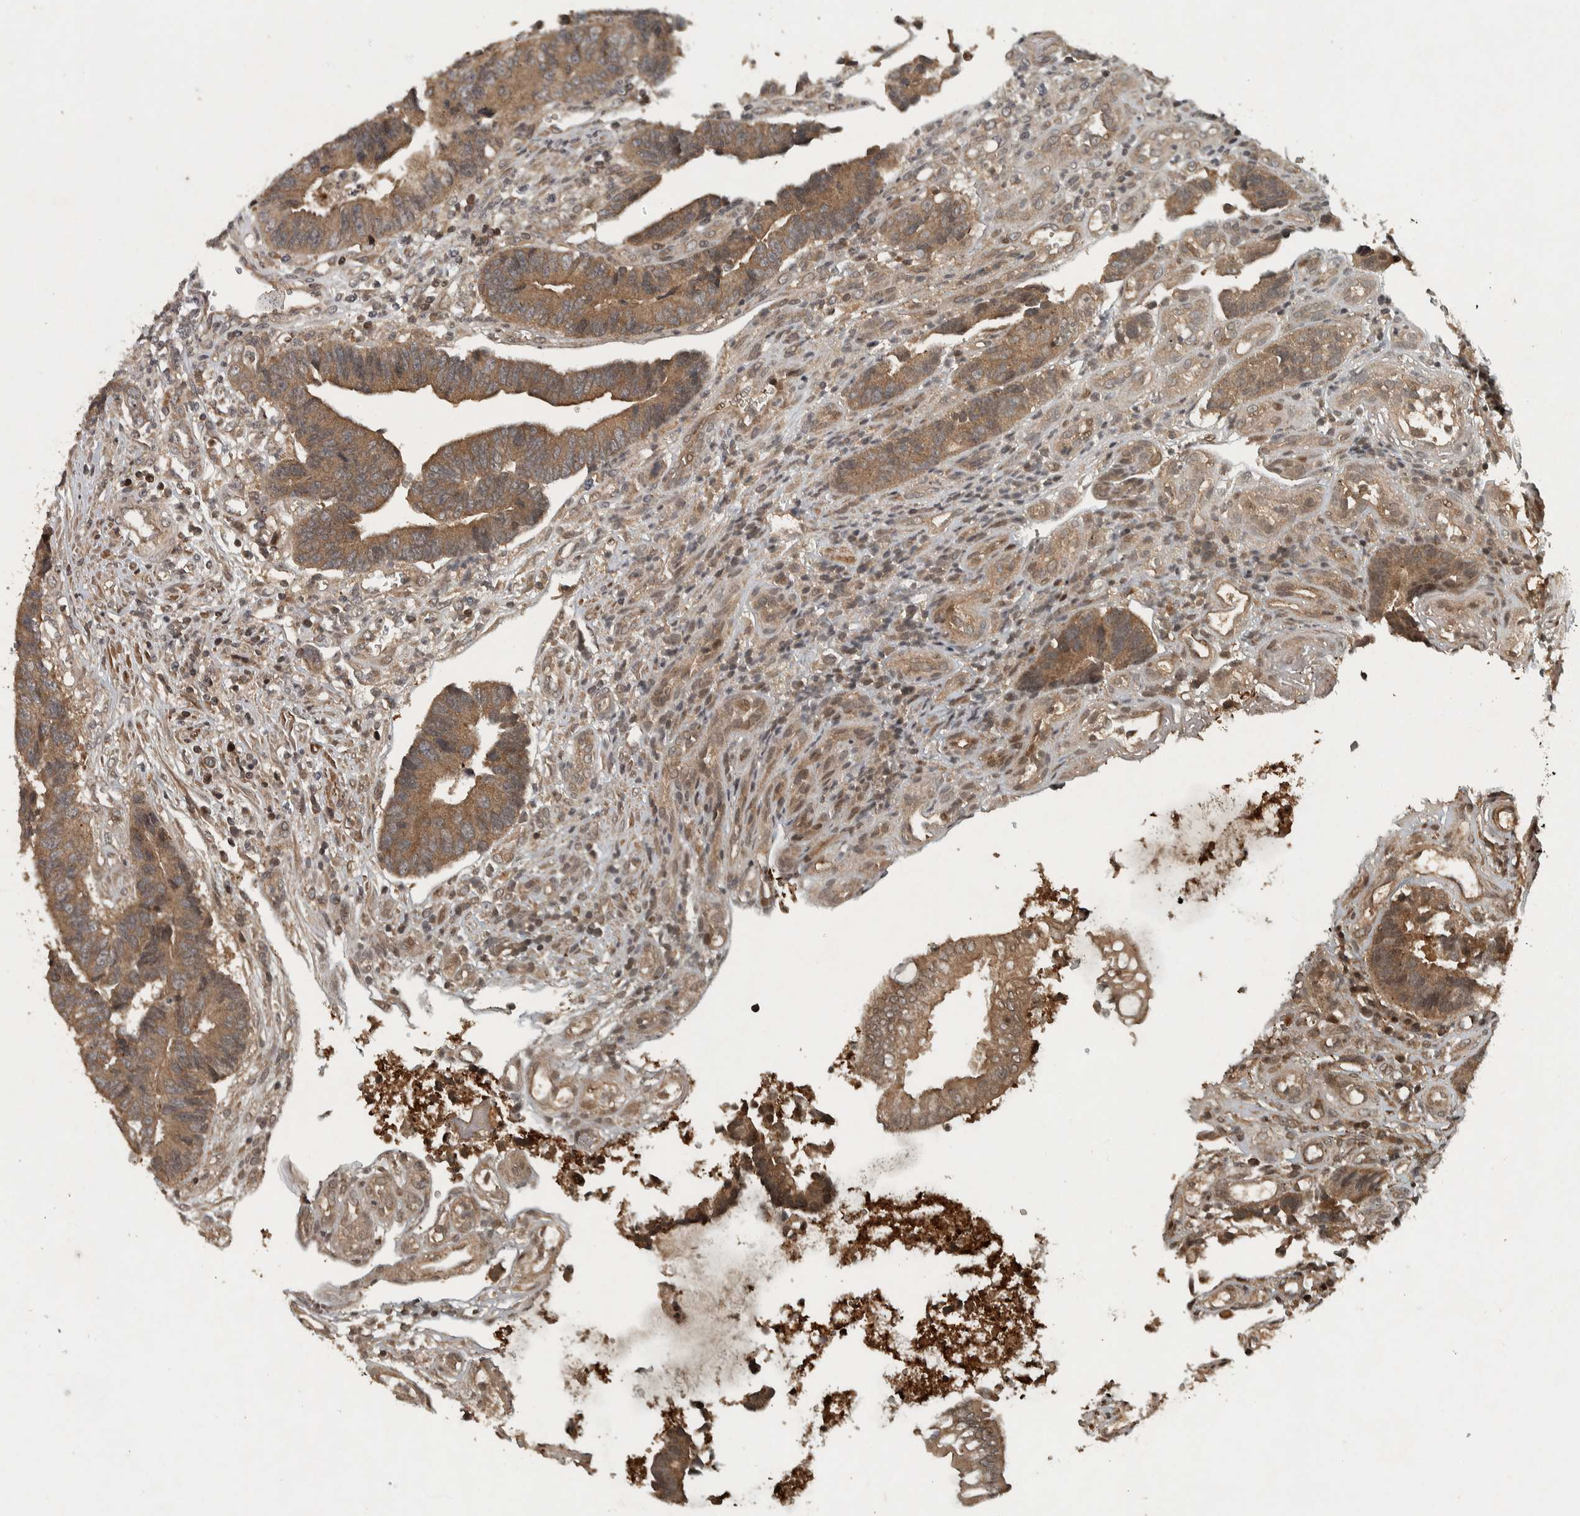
{"staining": {"intensity": "moderate", "quantity": ">75%", "location": "cytoplasmic/membranous"}, "tissue": "colorectal cancer", "cell_type": "Tumor cells", "image_type": "cancer", "snomed": [{"axis": "morphology", "description": "Adenocarcinoma, NOS"}, {"axis": "topography", "description": "Rectum"}], "caption": "High-magnification brightfield microscopy of colorectal cancer stained with DAB (3,3'-diaminobenzidine) (brown) and counterstained with hematoxylin (blue). tumor cells exhibit moderate cytoplasmic/membranous expression is identified in about>75% of cells. (DAB (3,3'-diaminobenzidine) = brown stain, brightfield microscopy at high magnification).", "gene": "KIFAP3", "patient": {"sex": "male", "age": 84}}